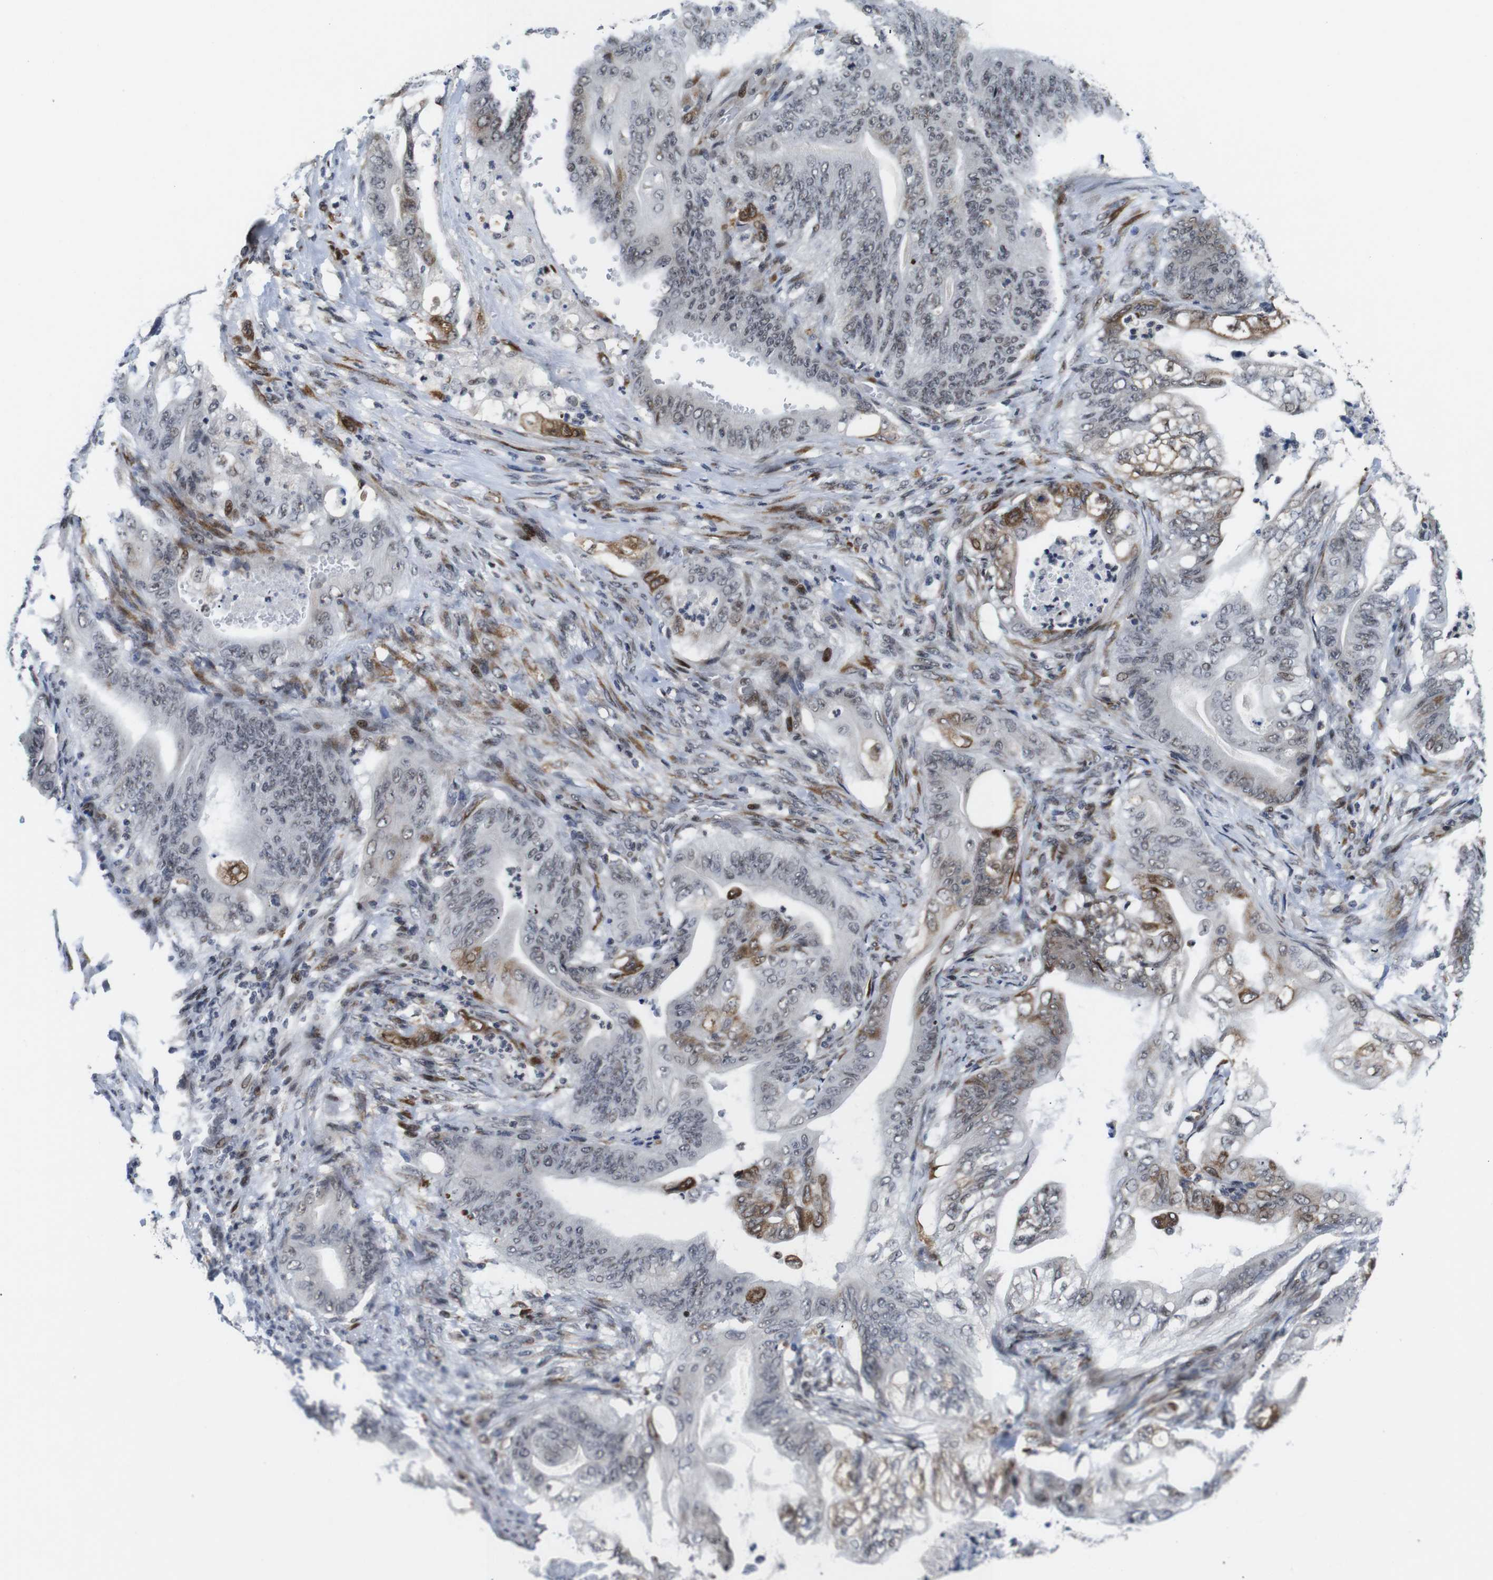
{"staining": {"intensity": "moderate", "quantity": "<25%", "location": "cytoplasmic/membranous,nuclear"}, "tissue": "stomach cancer", "cell_type": "Tumor cells", "image_type": "cancer", "snomed": [{"axis": "morphology", "description": "Adenocarcinoma, NOS"}, {"axis": "topography", "description": "Stomach"}], "caption": "Stomach cancer tissue displays moderate cytoplasmic/membranous and nuclear positivity in approximately <25% of tumor cells", "gene": "EIF4G1", "patient": {"sex": "female", "age": 73}}